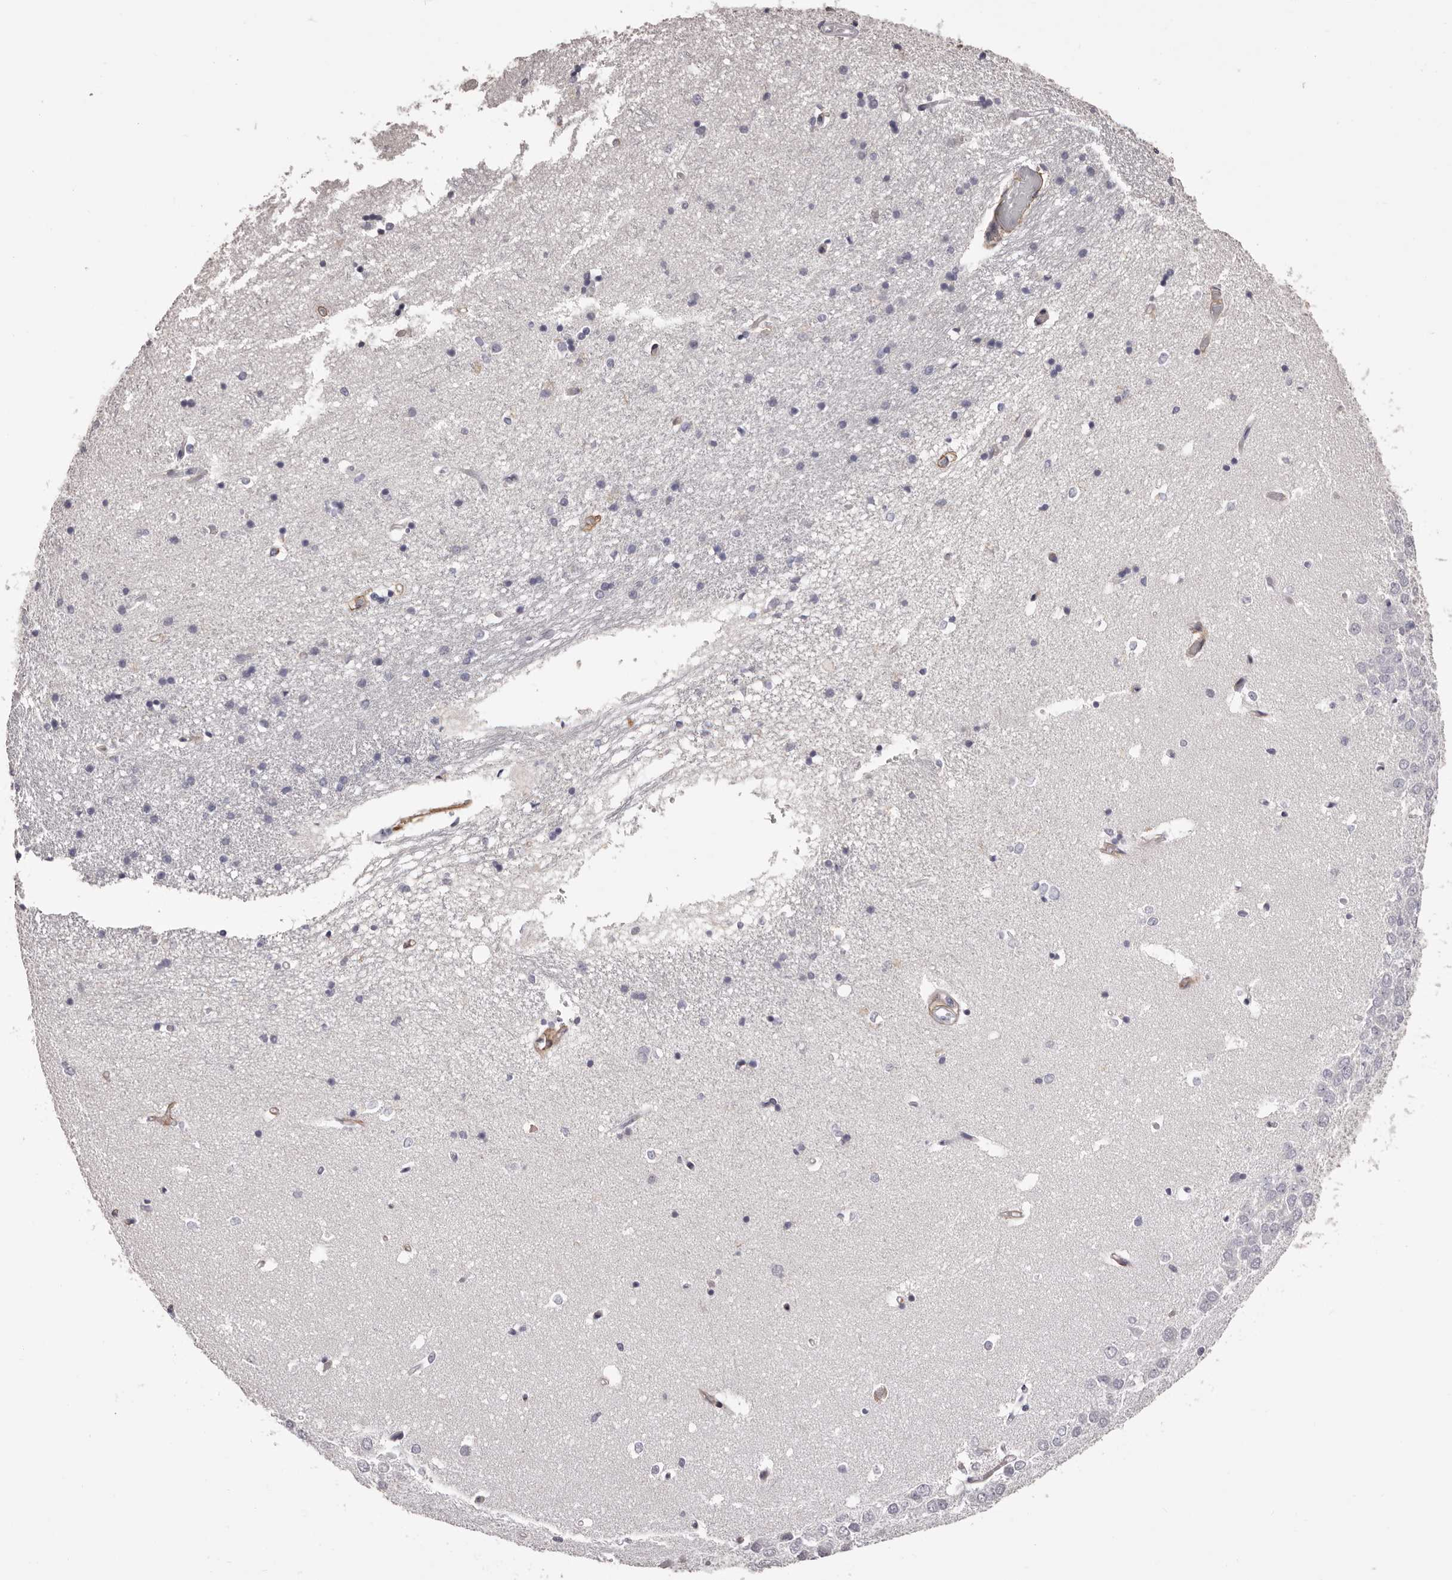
{"staining": {"intensity": "negative", "quantity": "none", "location": "none"}, "tissue": "hippocampus", "cell_type": "Glial cells", "image_type": "normal", "snomed": [{"axis": "morphology", "description": "Normal tissue, NOS"}, {"axis": "topography", "description": "Hippocampus"}], "caption": "DAB immunohistochemical staining of benign human hippocampus demonstrates no significant positivity in glial cells. (DAB (3,3'-diaminobenzidine) IHC, high magnification).", "gene": "COL6A1", "patient": {"sex": "male", "age": 45}}